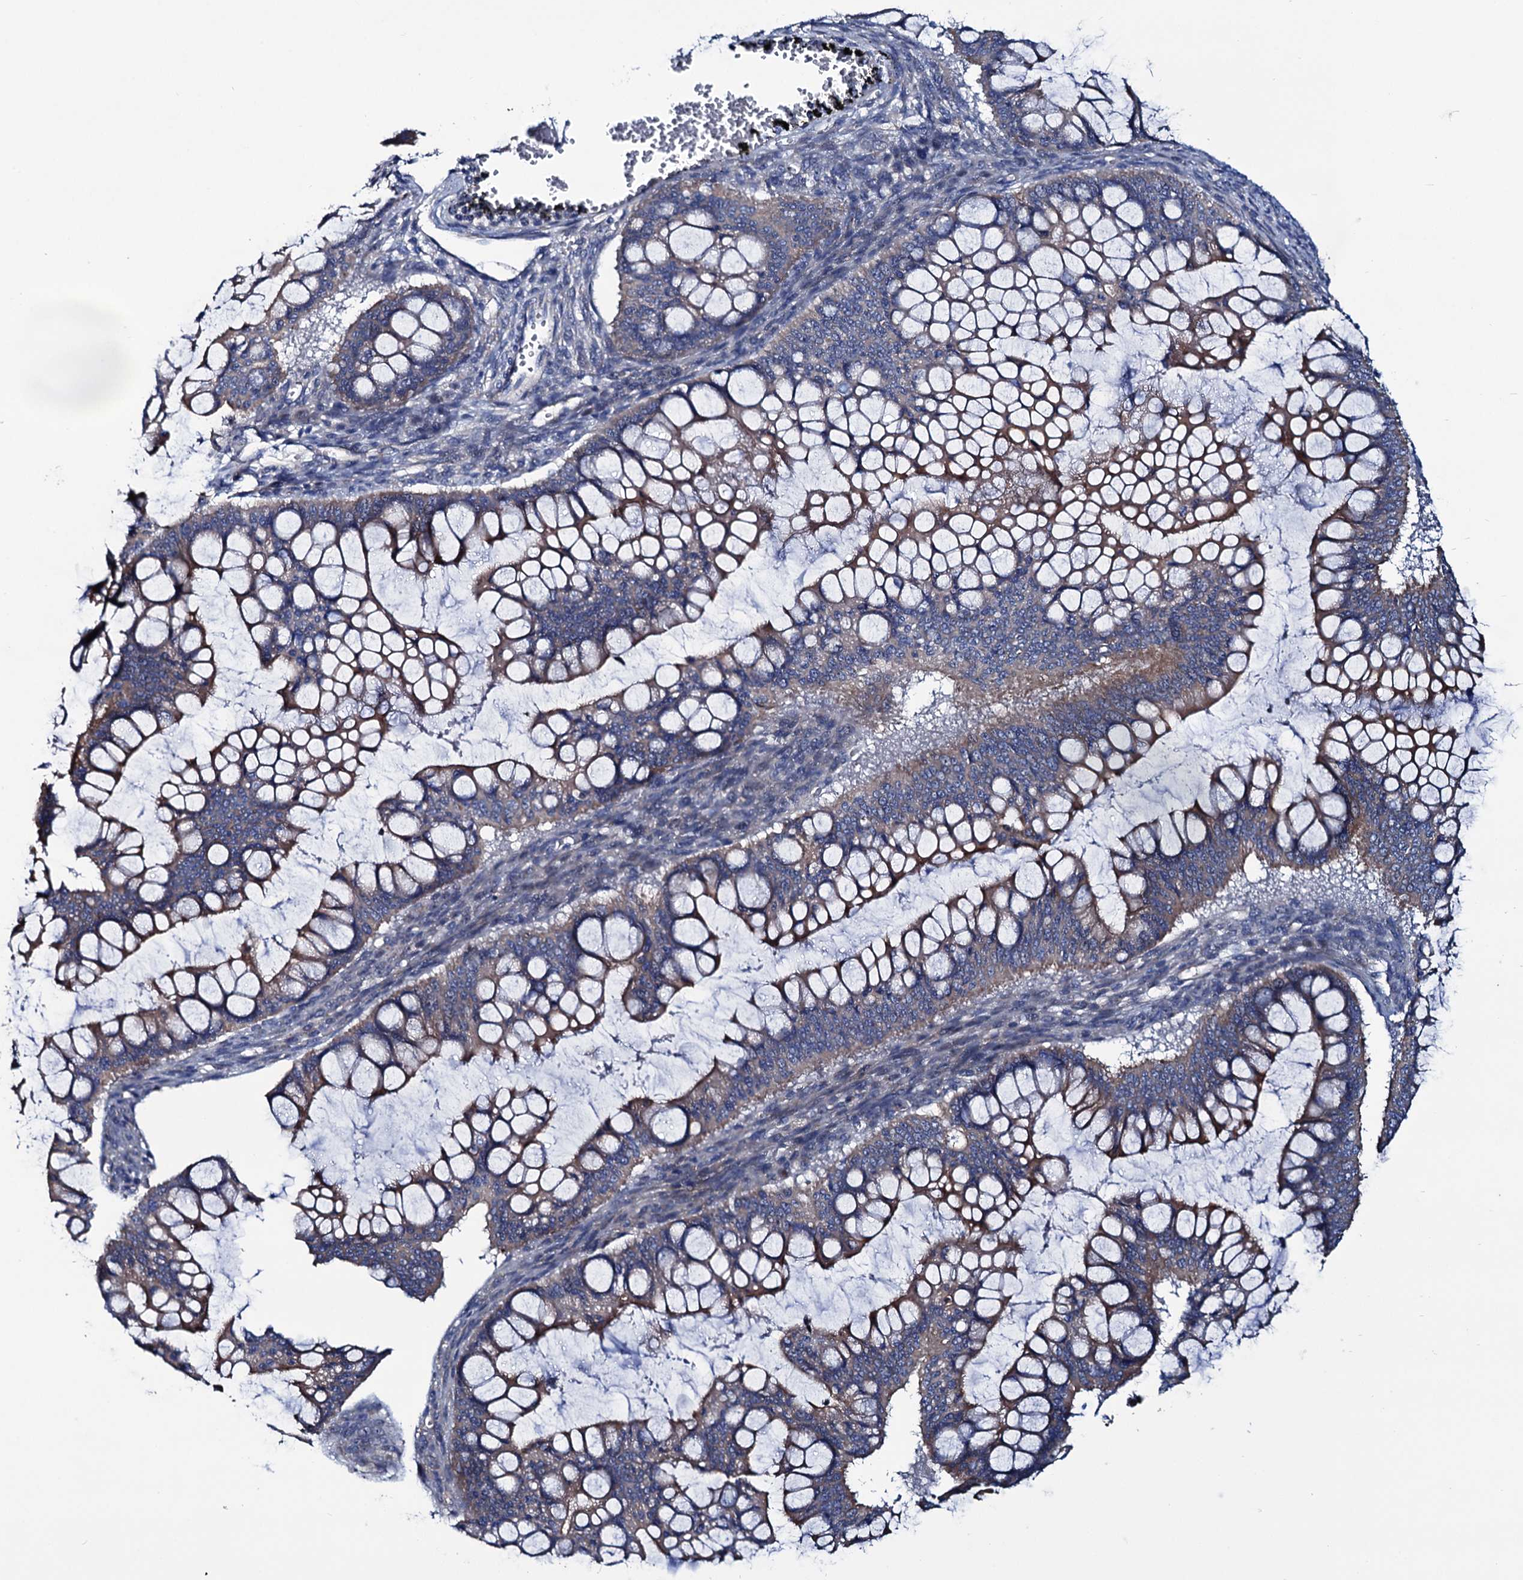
{"staining": {"intensity": "weak", "quantity": "25%-75%", "location": "cytoplasmic/membranous"}, "tissue": "ovarian cancer", "cell_type": "Tumor cells", "image_type": "cancer", "snomed": [{"axis": "morphology", "description": "Cystadenocarcinoma, mucinous, NOS"}, {"axis": "topography", "description": "Ovary"}], "caption": "Immunohistochemistry staining of ovarian cancer, which displays low levels of weak cytoplasmic/membranous staining in about 25%-75% of tumor cells indicating weak cytoplasmic/membranous protein staining. The staining was performed using DAB (3,3'-diaminobenzidine) (brown) for protein detection and nuclei were counterstained in hematoxylin (blue).", "gene": "EYA4", "patient": {"sex": "female", "age": 73}}